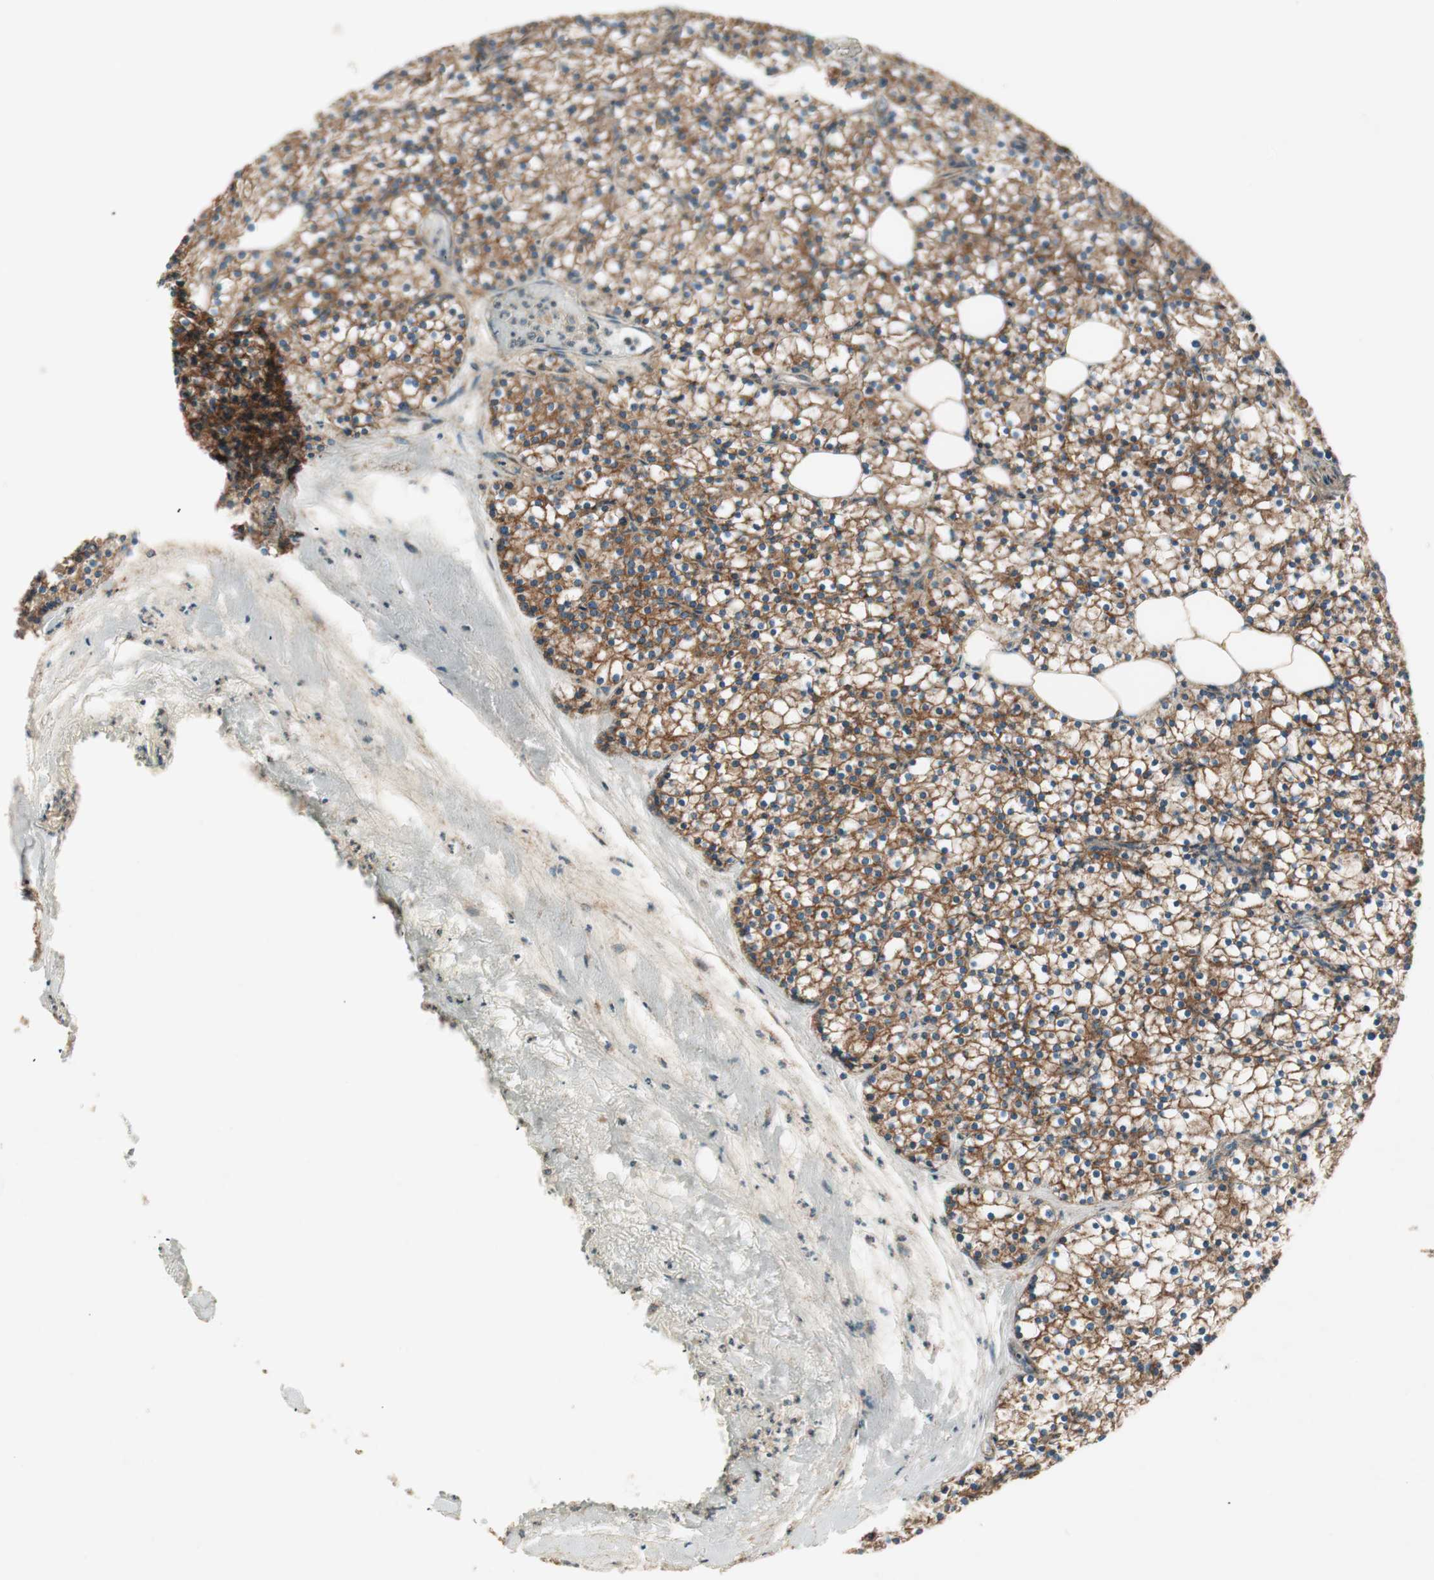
{"staining": {"intensity": "strong", "quantity": ">75%", "location": "cytoplasmic/membranous"}, "tissue": "parathyroid gland", "cell_type": "Glandular cells", "image_type": "normal", "snomed": [{"axis": "morphology", "description": "Normal tissue, NOS"}, {"axis": "topography", "description": "Parathyroid gland"}], "caption": "Glandular cells demonstrate strong cytoplasmic/membranous staining in about >75% of cells in benign parathyroid gland.", "gene": "RAB5A", "patient": {"sex": "female", "age": 63}}